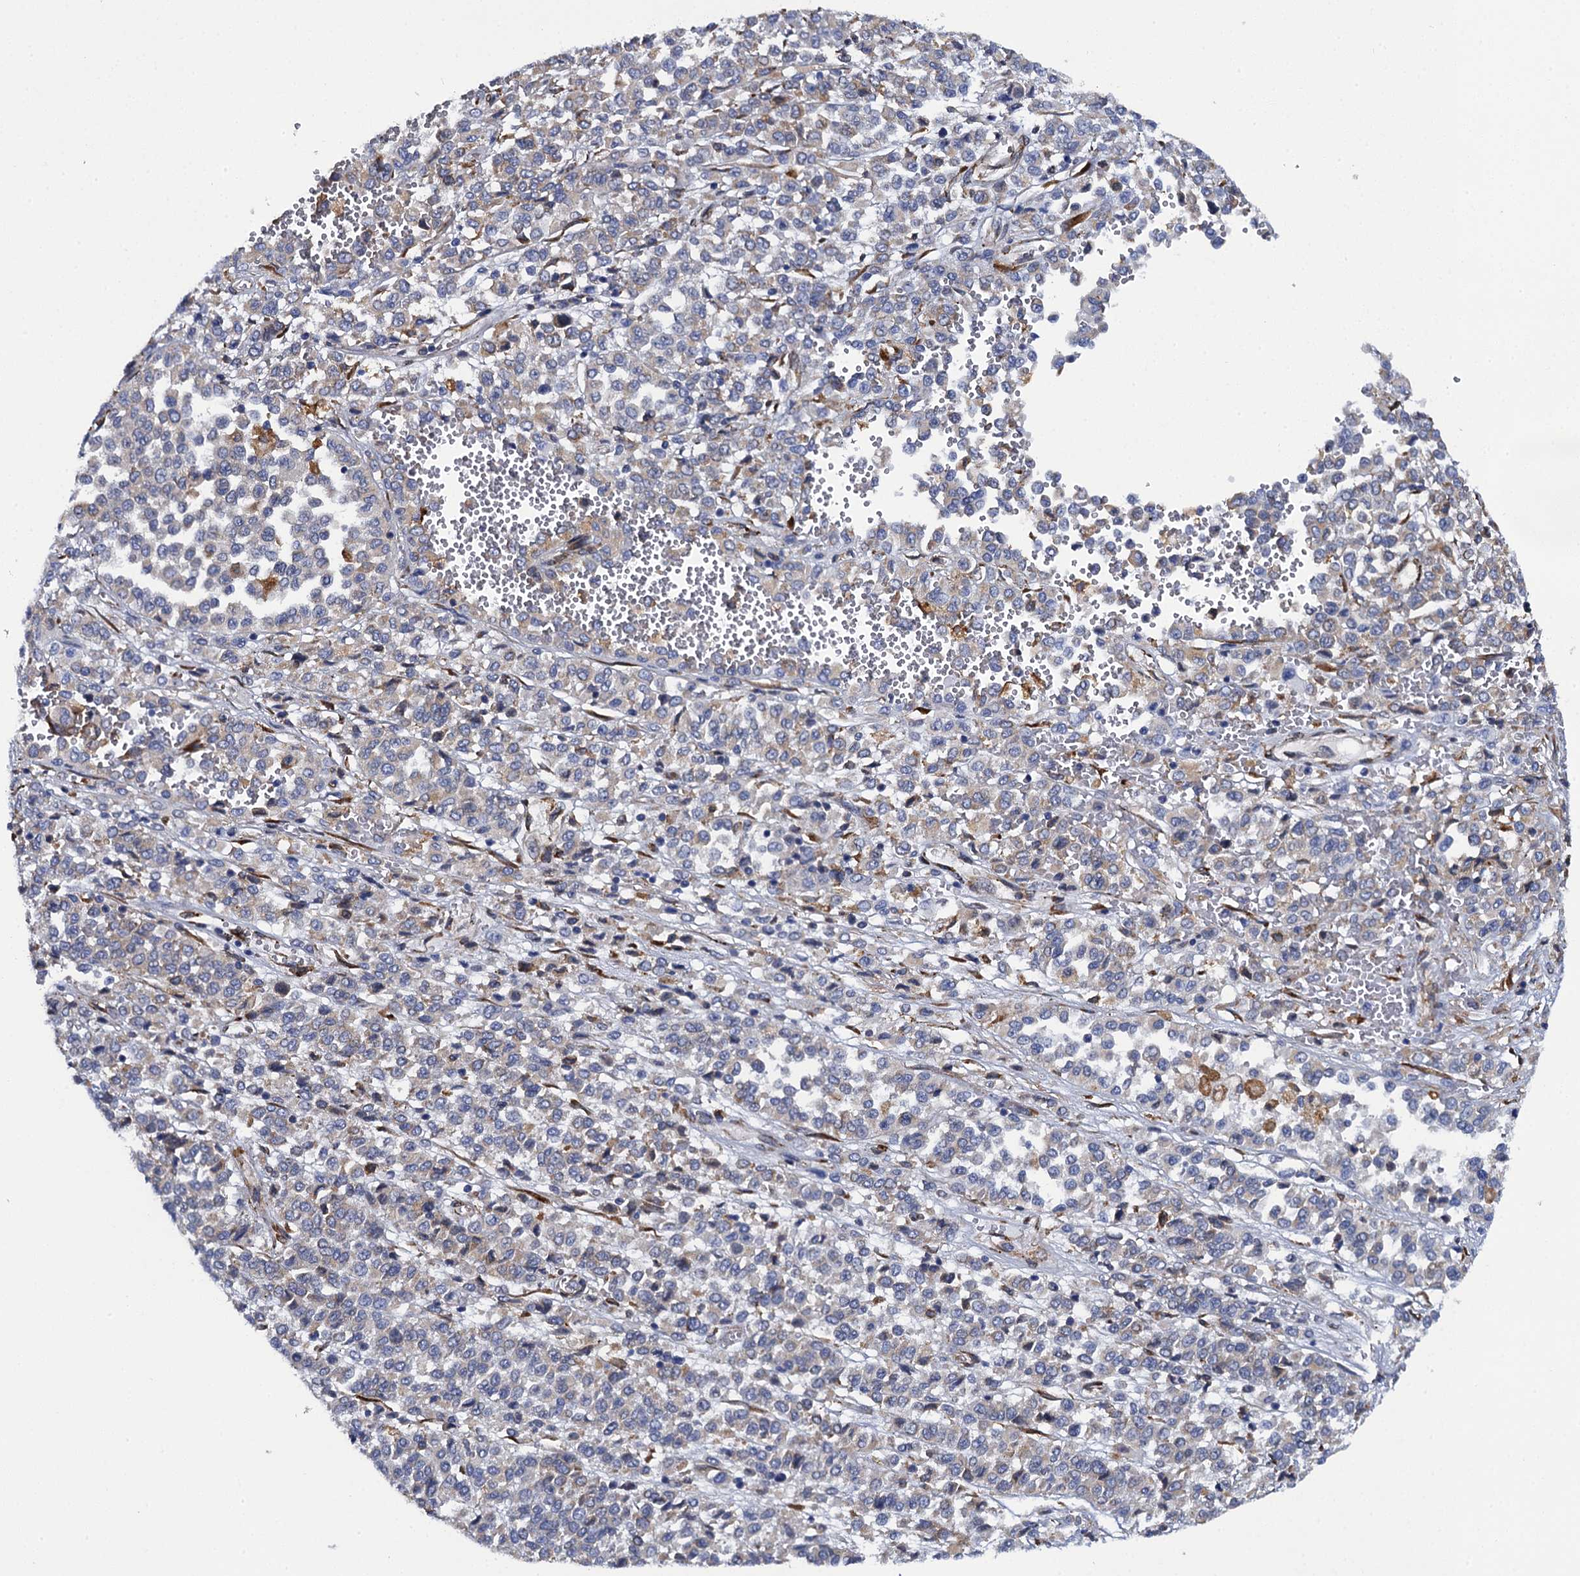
{"staining": {"intensity": "weak", "quantity": "<25%", "location": "cytoplasmic/membranous"}, "tissue": "melanoma", "cell_type": "Tumor cells", "image_type": "cancer", "snomed": [{"axis": "morphology", "description": "Malignant melanoma, Metastatic site"}, {"axis": "topography", "description": "Pancreas"}], "caption": "The micrograph exhibits no significant expression in tumor cells of malignant melanoma (metastatic site).", "gene": "POGLUT3", "patient": {"sex": "female", "age": 30}}